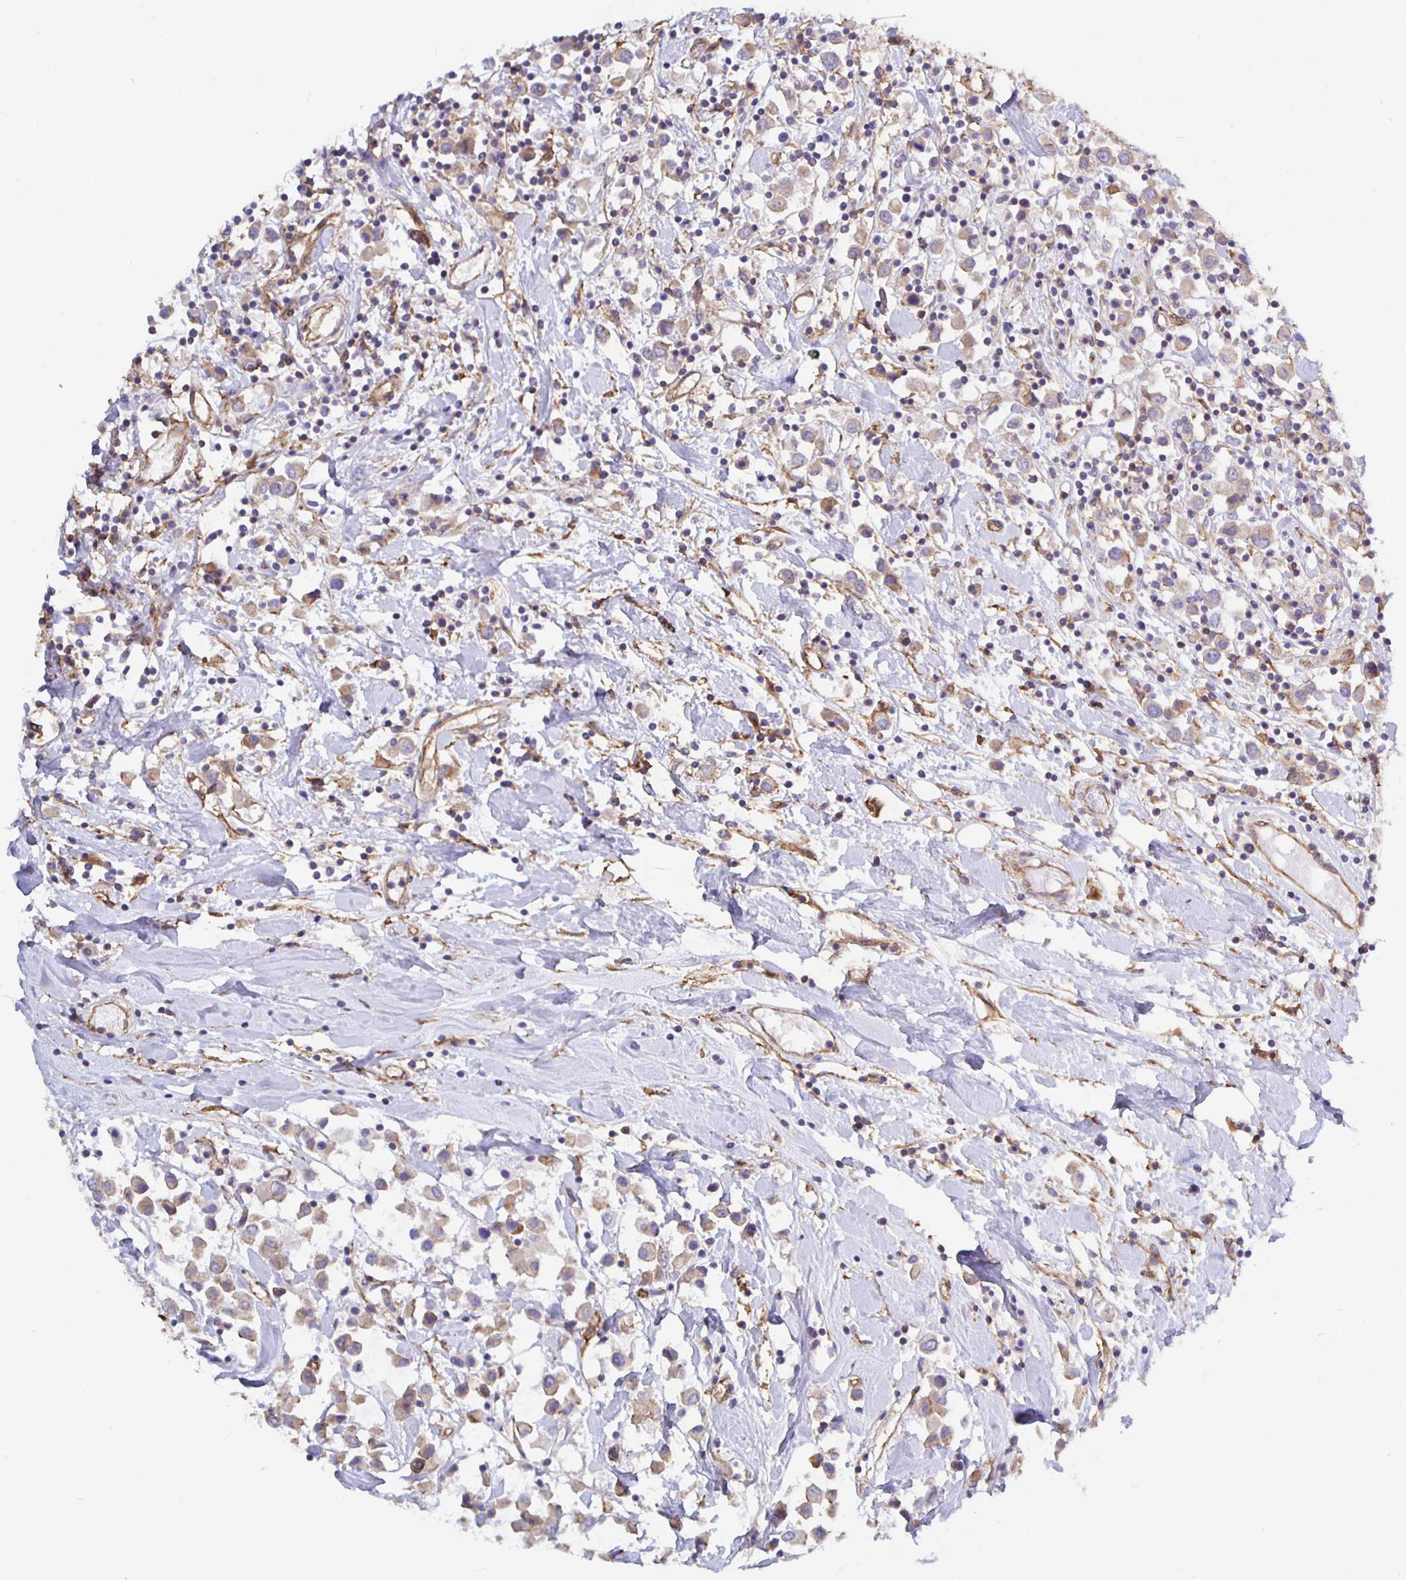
{"staining": {"intensity": "weak", "quantity": ">75%", "location": "cytoplasmic/membranous"}, "tissue": "breast cancer", "cell_type": "Tumor cells", "image_type": "cancer", "snomed": [{"axis": "morphology", "description": "Duct carcinoma"}, {"axis": "topography", "description": "Breast"}], "caption": "Breast invasive ductal carcinoma stained with a protein marker exhibits weak staining in tumor cells.", "gene": "ARHGEF39", "patient": {"sex": "female", "age": 61}}